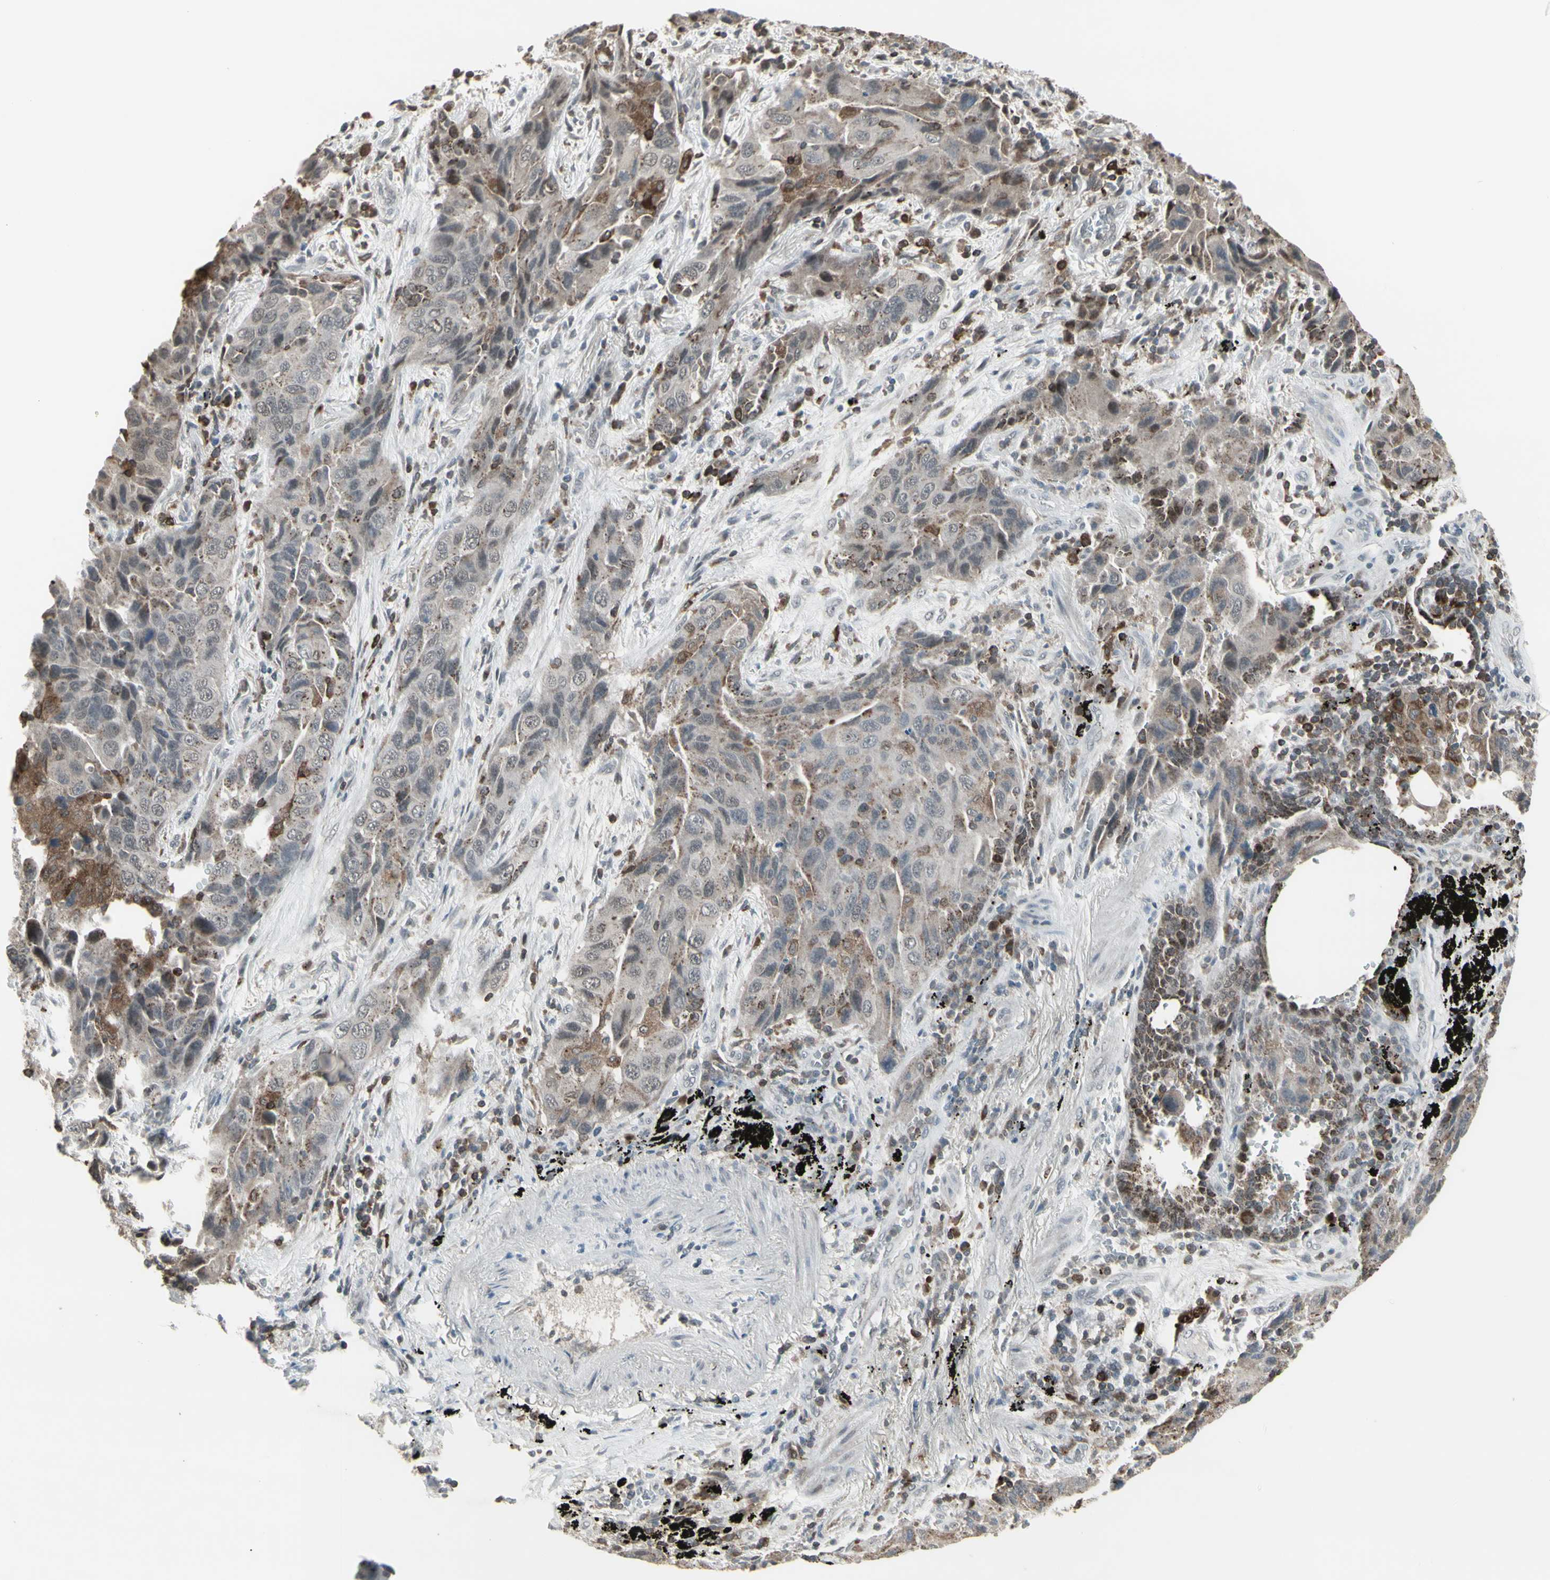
{"staining": {"intensity": "moderate", "quantity": "25%-75%", "location": "cytoplasmic/membranous"}, "tissue": "lung cancer", "cell_type": "Tumor cells", "image_type": "cancer", "snomed": [{"axis": "morphology", "description": "Adenocarcinoma, NOS"}, {"axis": "topography", "description": "Lung"}], "caption": "A medium amount of moderate cytoplasmic/membranous positivity is identified in about 25%-75% of tumor cells in adenocarcinoma (lung) tissue.", "gene": "SAMSN1", "patient": {"sex": "female", "age": 65}}